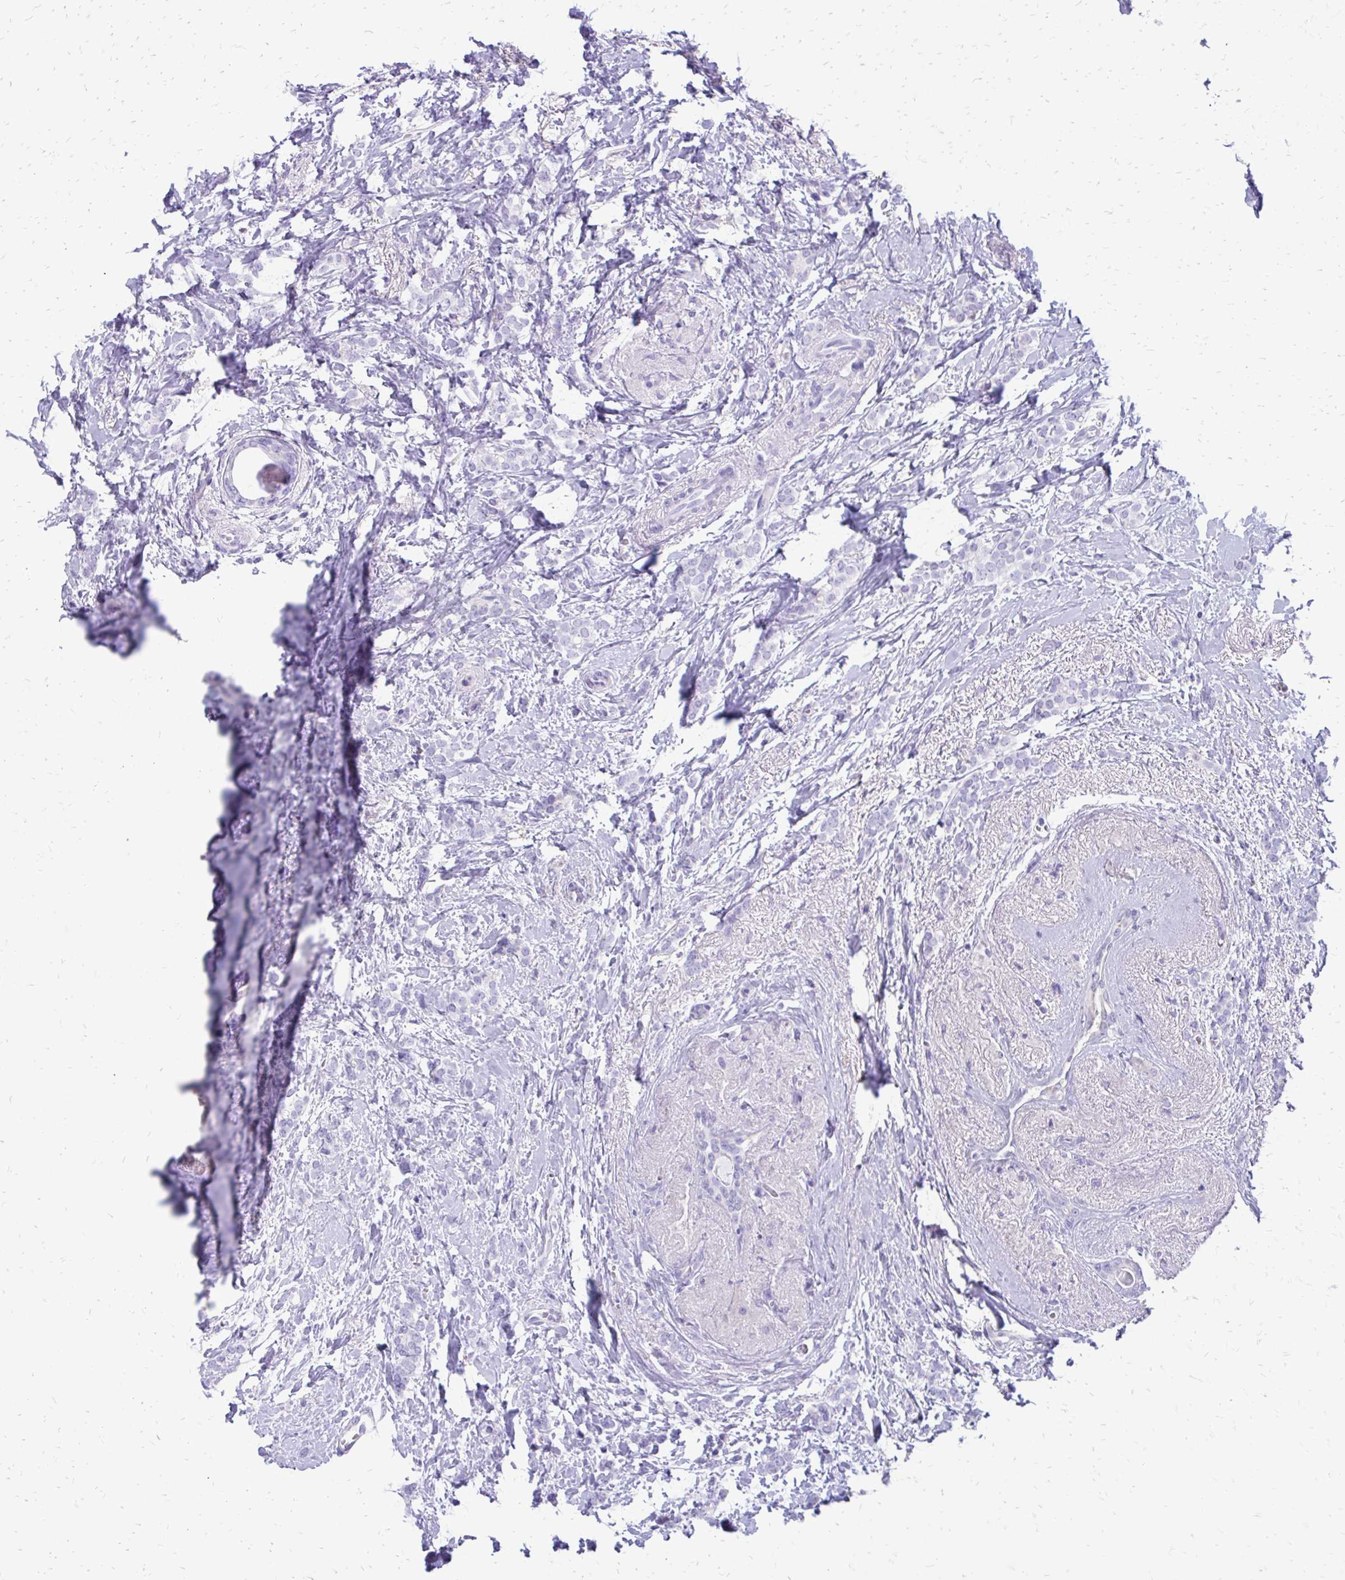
{"staining": {"intensity": "negative", "quantity": "none", "location": "none"}, "tissue": "breast cancer", "cell_type": "Tumor cells", "image_type": "cancer", "snomed": [{"axis": "morphology", "description": "Normal tissue, NOS"}, {"axis": "morphology", "description": "Duct carcinoma"}, {"axis": "topography", "description": "Breast"}], "caption": "The immunohistochemistry image has no significant positivity in tumor cells of infiltrating ductal carcinoma (breast) tissue.", "gene": "SIGLEC11", "patient": {"sex": "female", "age": 77}}